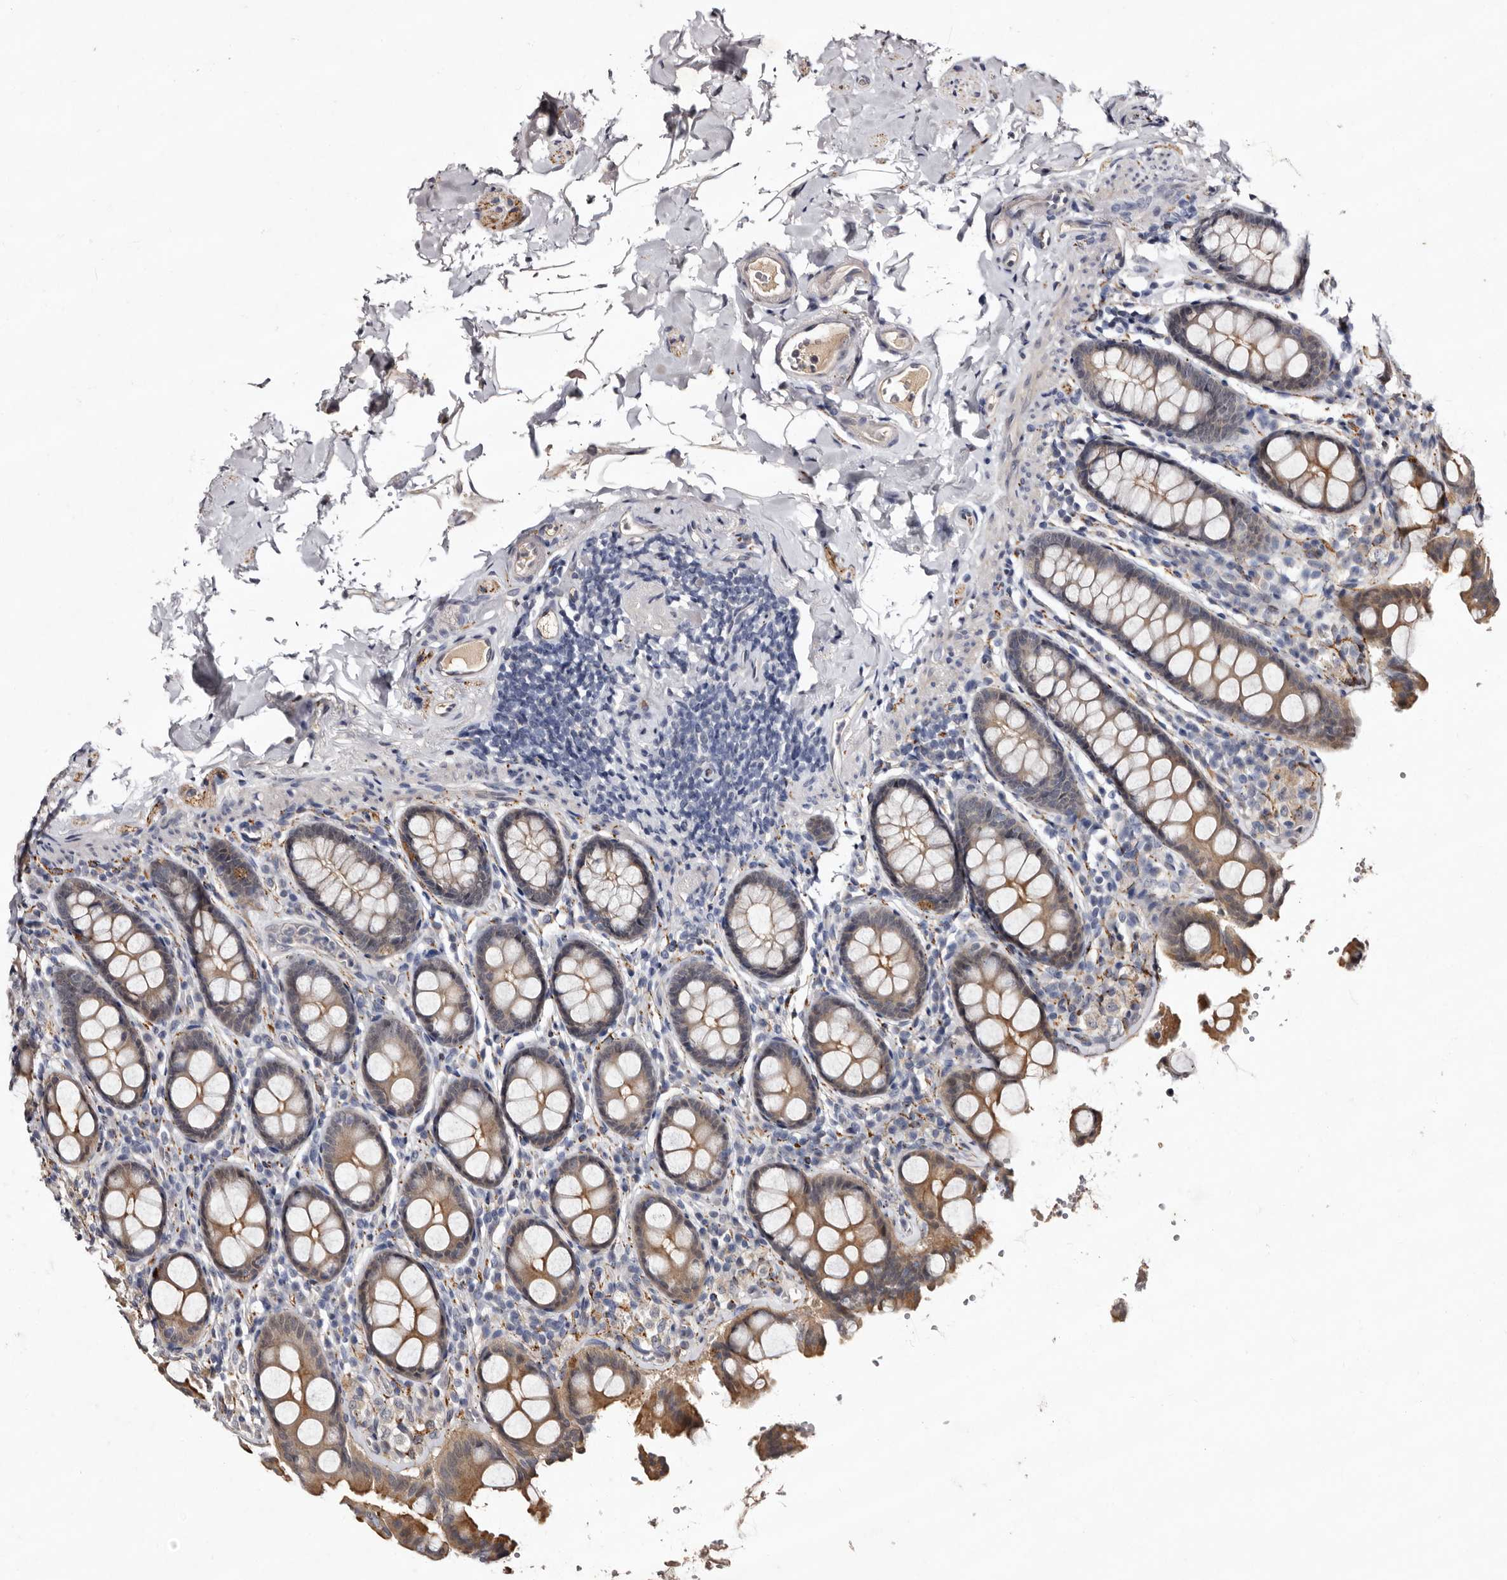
{"staining": {"intensity": "weak", "quantity": ">75%", "location": "cytoplasmic/membranous"}, "tissue": "colon", "cell_type": "Endothelial cells", "image_type": "normal", "snomed": [{"axis": "morphology", "description": "Normal tissue, NOS"}, {"axis": "topography", "description": "Colon"}, {"axis": "topography", "description": "Peripheral nerve tissue"}], "caption": "Endothelial cells reveal low levels of weak cytoplasmic/membranous staining in approximately >75% of cells in benign human colon. (Brightfield microscopy of DAB IHC at high magnification).", "gene": "LANCL2", "patient": {"sex": "female", "age": 61}}